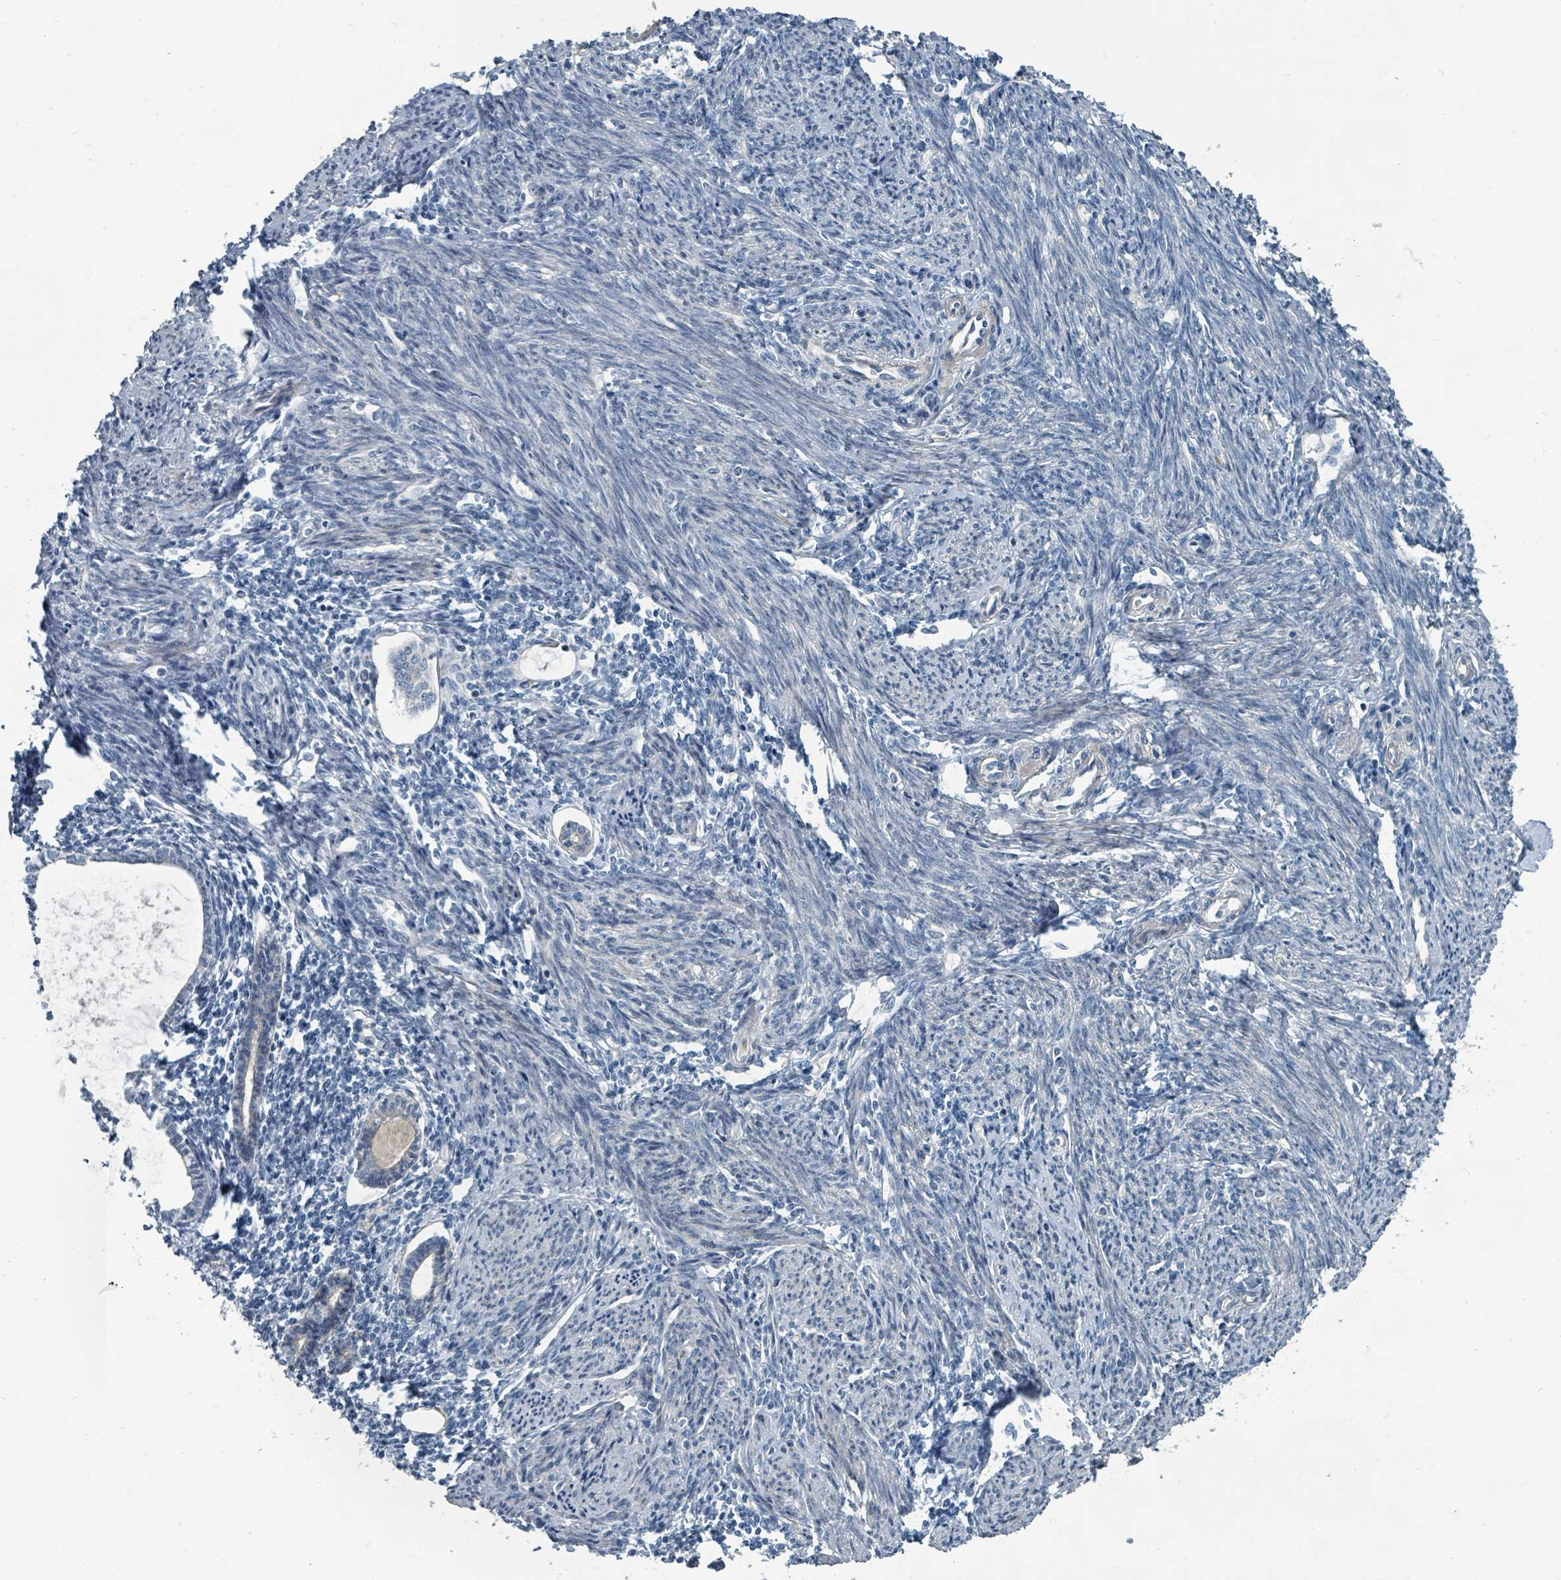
{"staining": {"intensity": "negative", "quantity": "none", "location": "none"}, "tissue": "endometrium", "cell_type": "Cells in endometrial stroma", "image_type": "normal", "snomed": [{"axis": "morphology", "description": "Normal tissue, NOS"}, {"axis": "topography", "description": "Endometrium"}], "caption": "High magnification brightfield microscopy of benign endometrium stained with DAB (brown) and counterstained with hematoxylin (blue): cells in endometrial stroma show no significant positivity. (DAB (3,3'-diaminobenzidine) immunohistochemistry with hematoxylin counter stain).", "gene": "SLC44A5", "patient": {"sex": "female", "age": 63}}